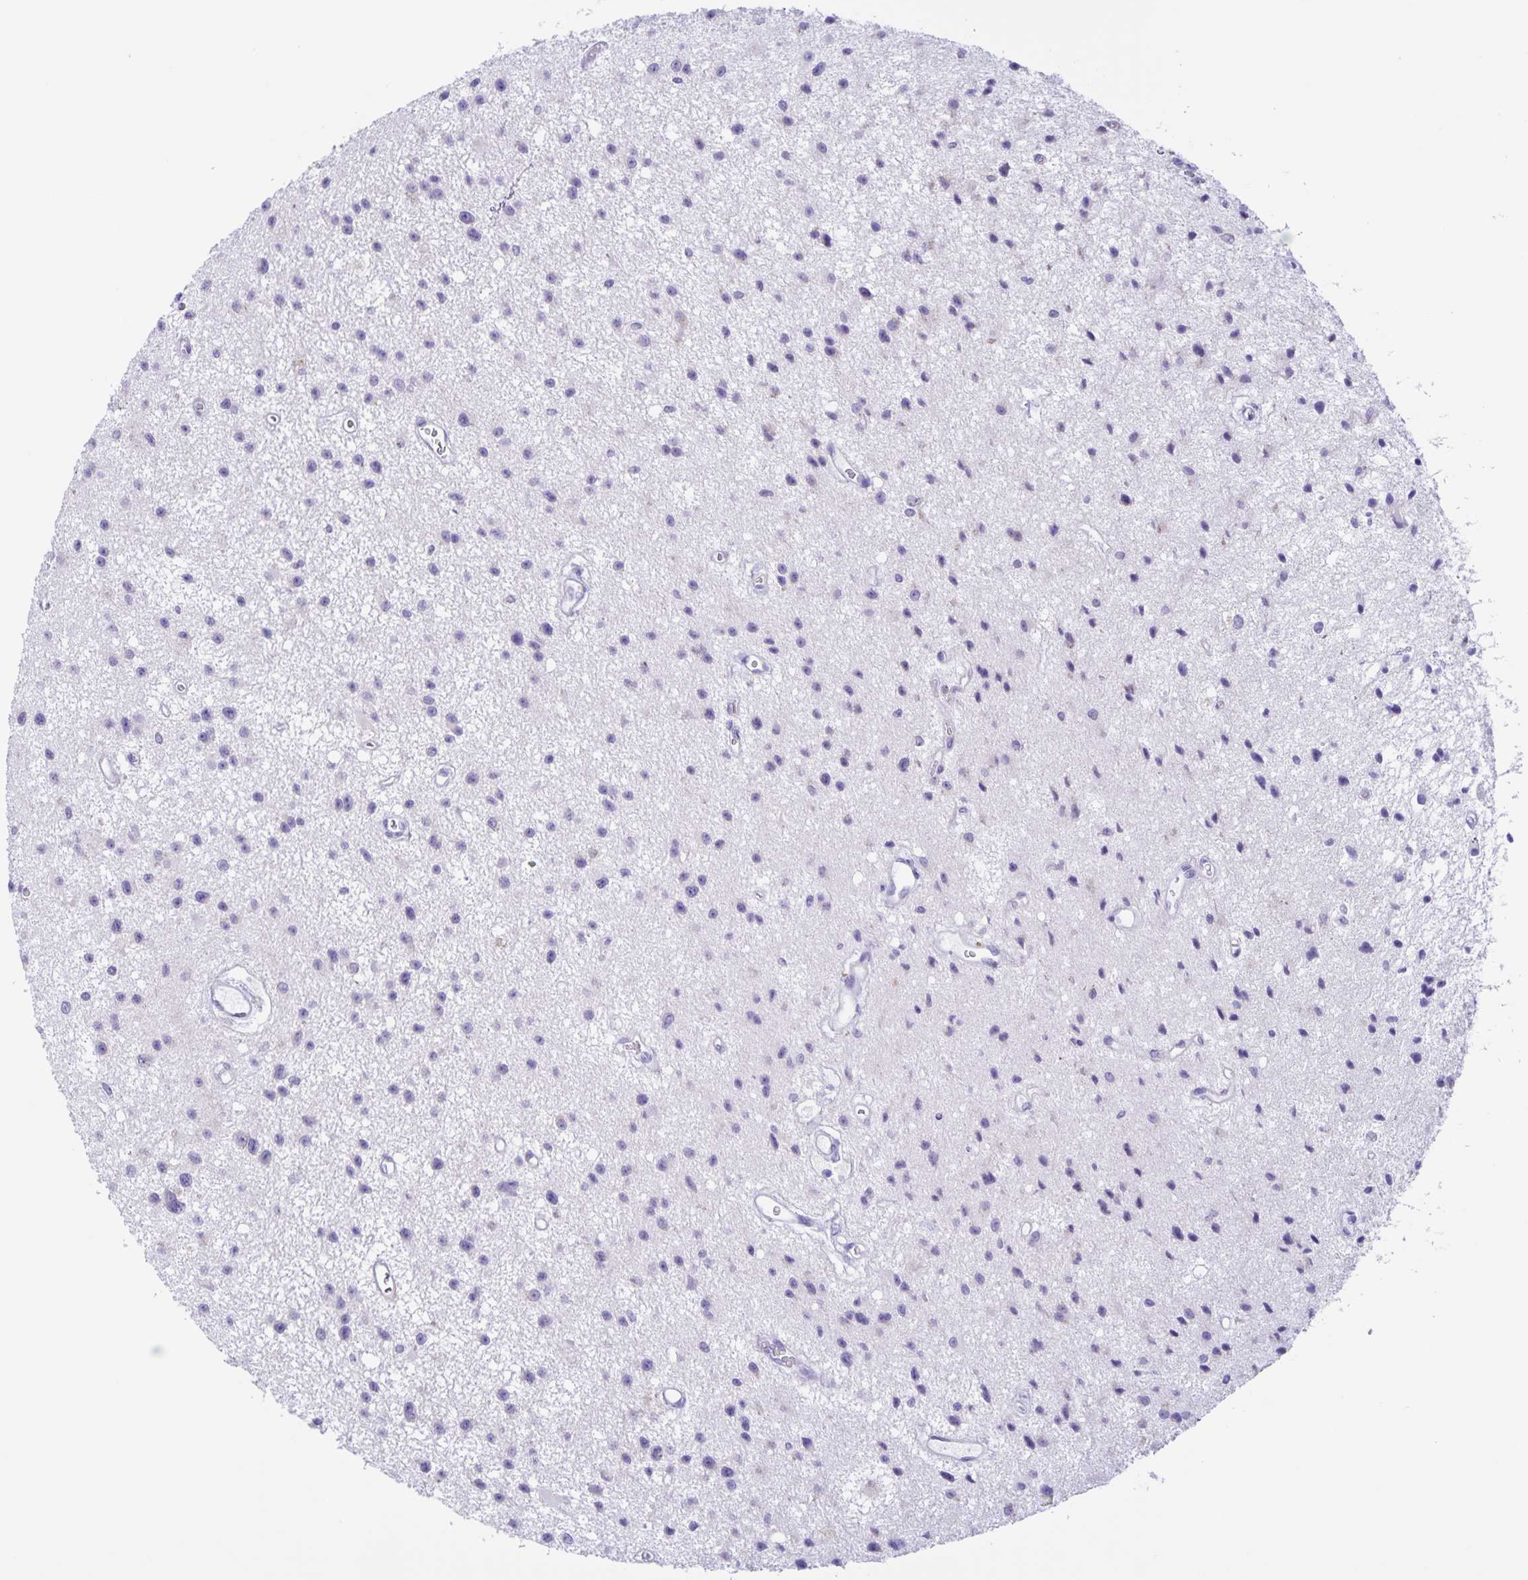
{"staining": {"intensity": "negative", "quantity": "none", "location": "none"}, "tissue": "glioma", "cell_type": "Tumor cells", "image_type": "cancer", "snomed": [{"axis": "morphology", "description": "Glioma, malignant, Low grade"}, {"axis": "topography", "description": "Brain"}], "caption": "DAB (3,3'-diaminobenzidine) immunohistochemical staining of human malignant glioma (low-grade) displays no significant staining in tumor cells. (Immunohistochemistry (ihc), brightfield microscopy, high magnification).", "gene": "CAPSL", "patient": {"sex": "male", "age": 43}}